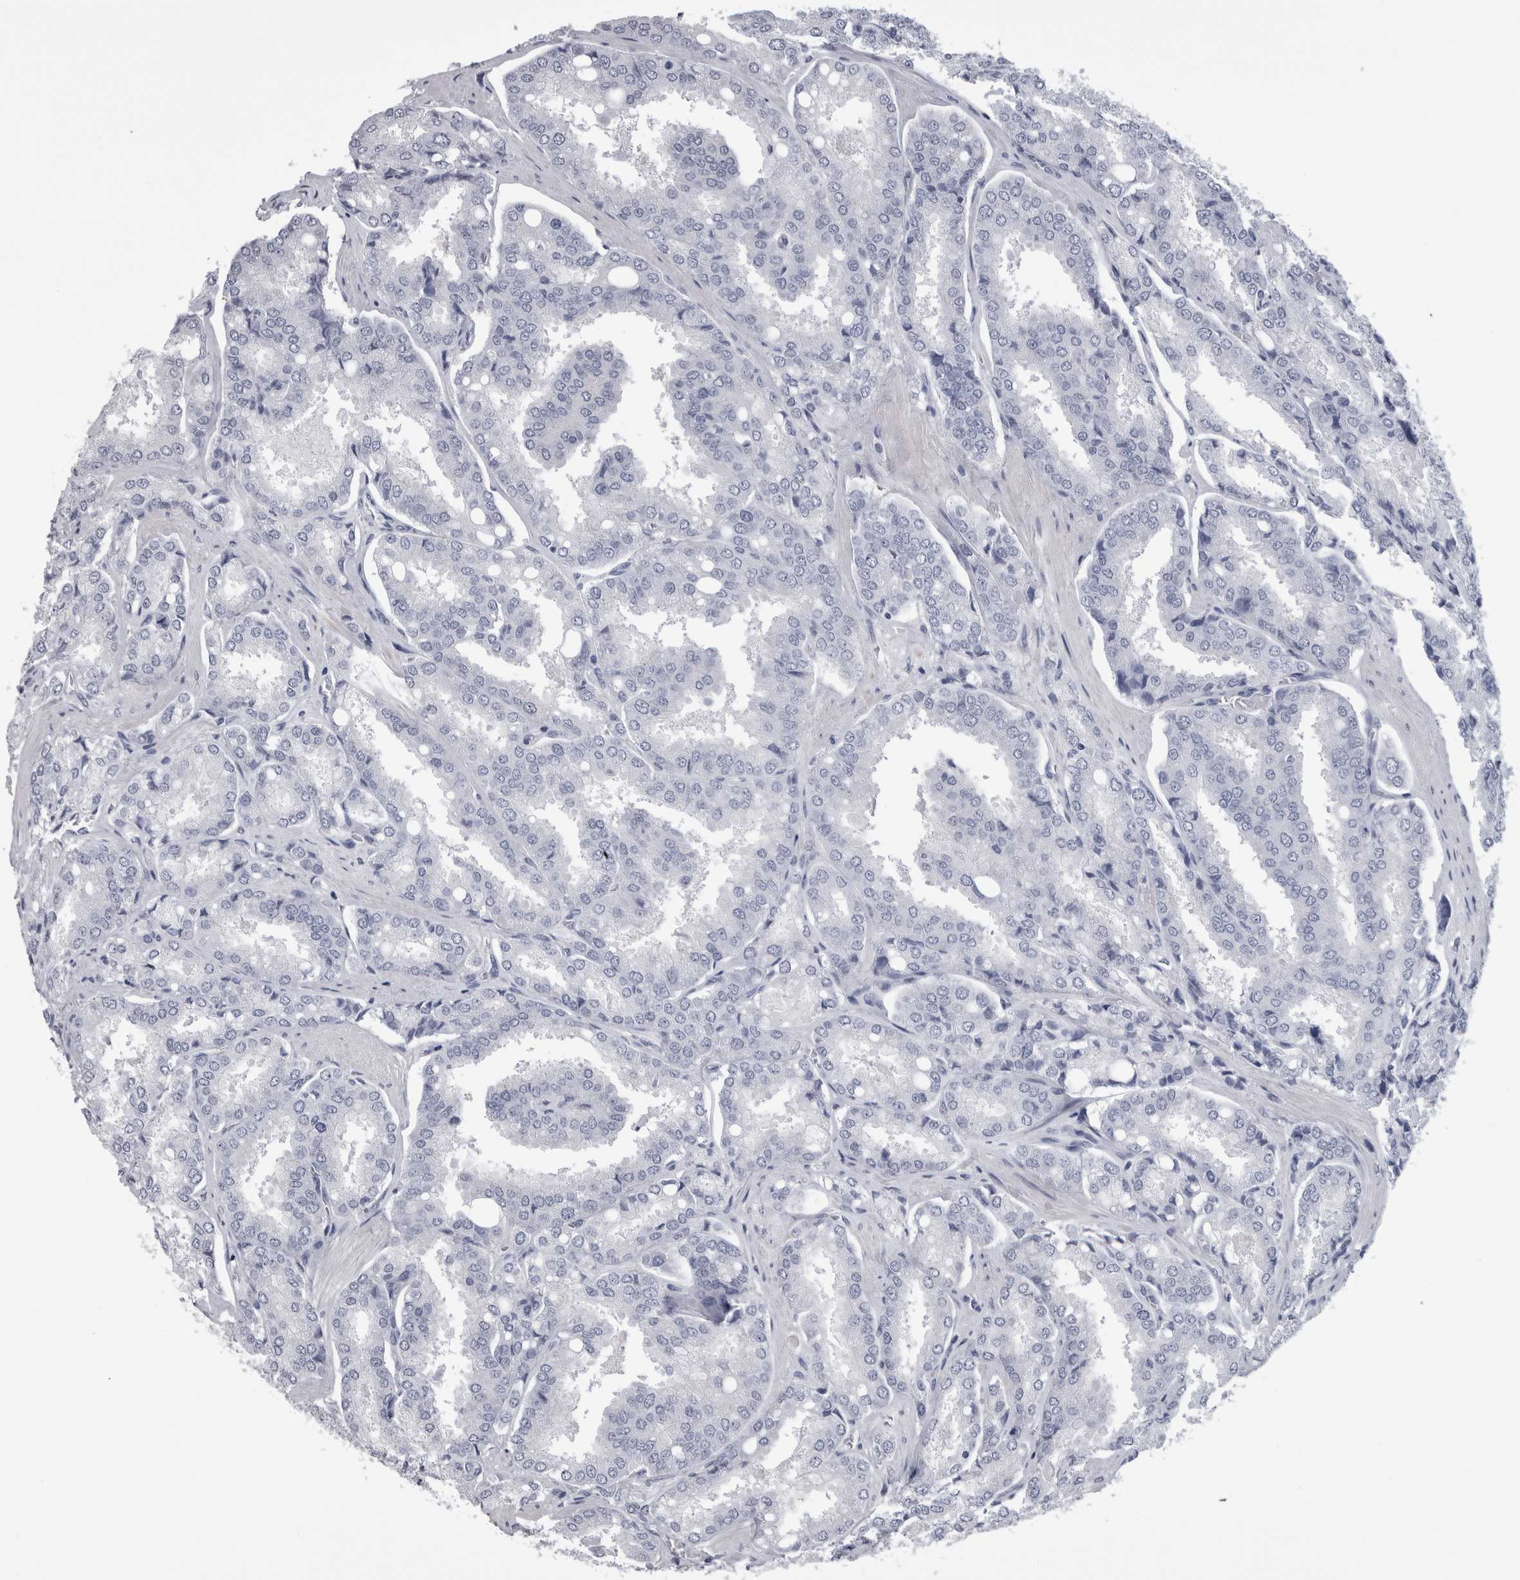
{"staining": {"intensity": "negative", "quantity": "none", "location": "none"}, "tissue": "prostate cancer", "cell_type": "Tumor cells", "image_type": "cancer", "snomed": [{"axis": "morphology", "description": "Adenocarcinoma, High grade"}, {"axis": "topography", "description": "Prostate"}], "caption": "Immunohistochemical staining of prostate cancer (adenocarcinoma (high-grade)) exhibits no significant staining in tumor cells. (IHC, brightfield microscopy, high magnification).", "gene": "AFMID", "patient": {"sex": "male", "age": 50}}